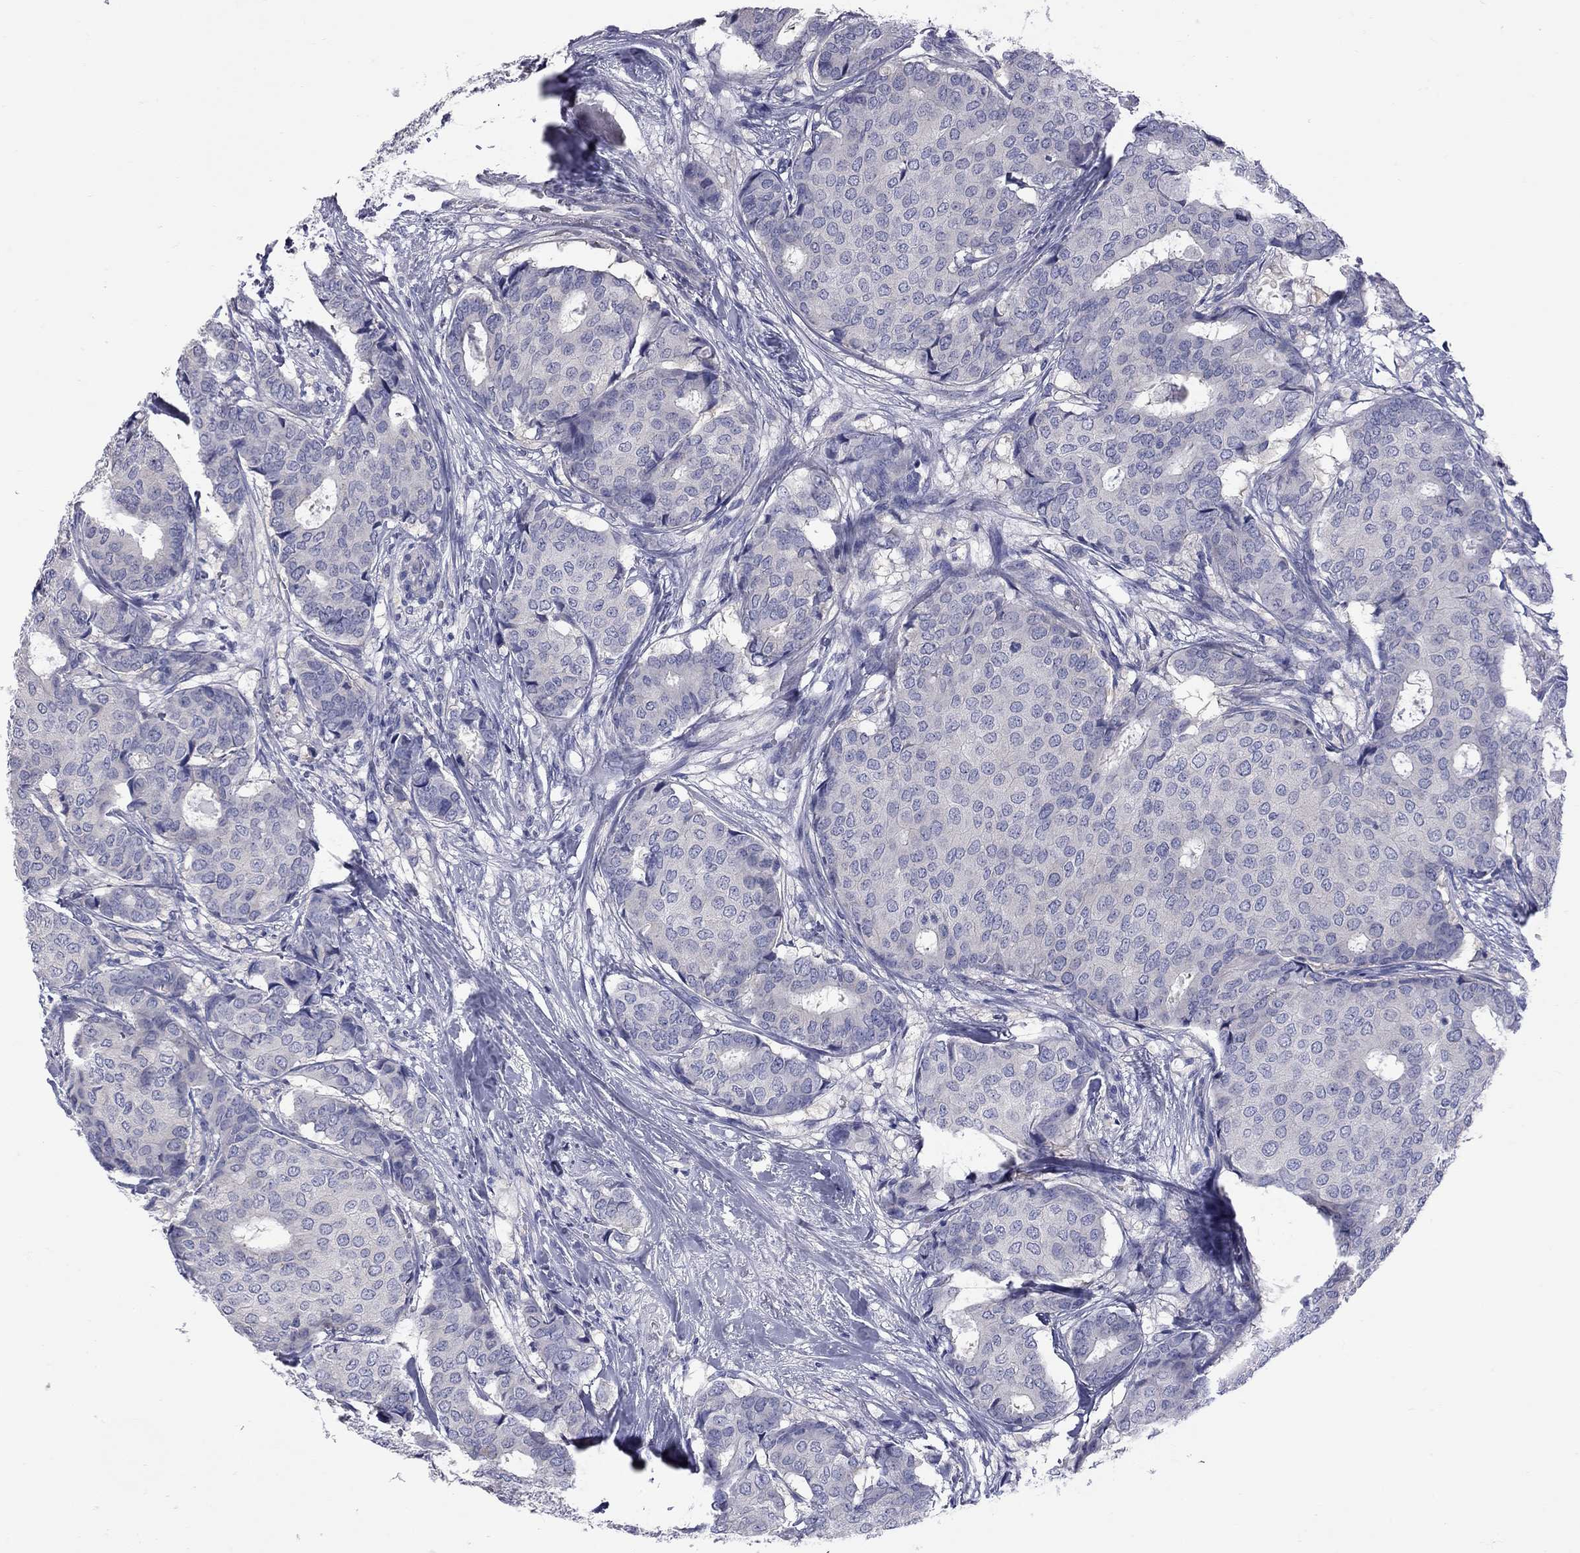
{"staining": {"intensity": "negative", "quantity": "none", "location": "none"}, "tissue": "breast cancer", "cell_type": "Tumor cells", "image_type": "cancer", "snomed": [{"axis": "morphology", "description": "Duct carcinoma"}, {"axis": "topography", "description": "Breast"}], "caption": "Breast cancer stained for a protein using IHC shows no positivity tumor cells.", "gene": "ABCB4", "patient": {"sex": "female", "age": 75}}